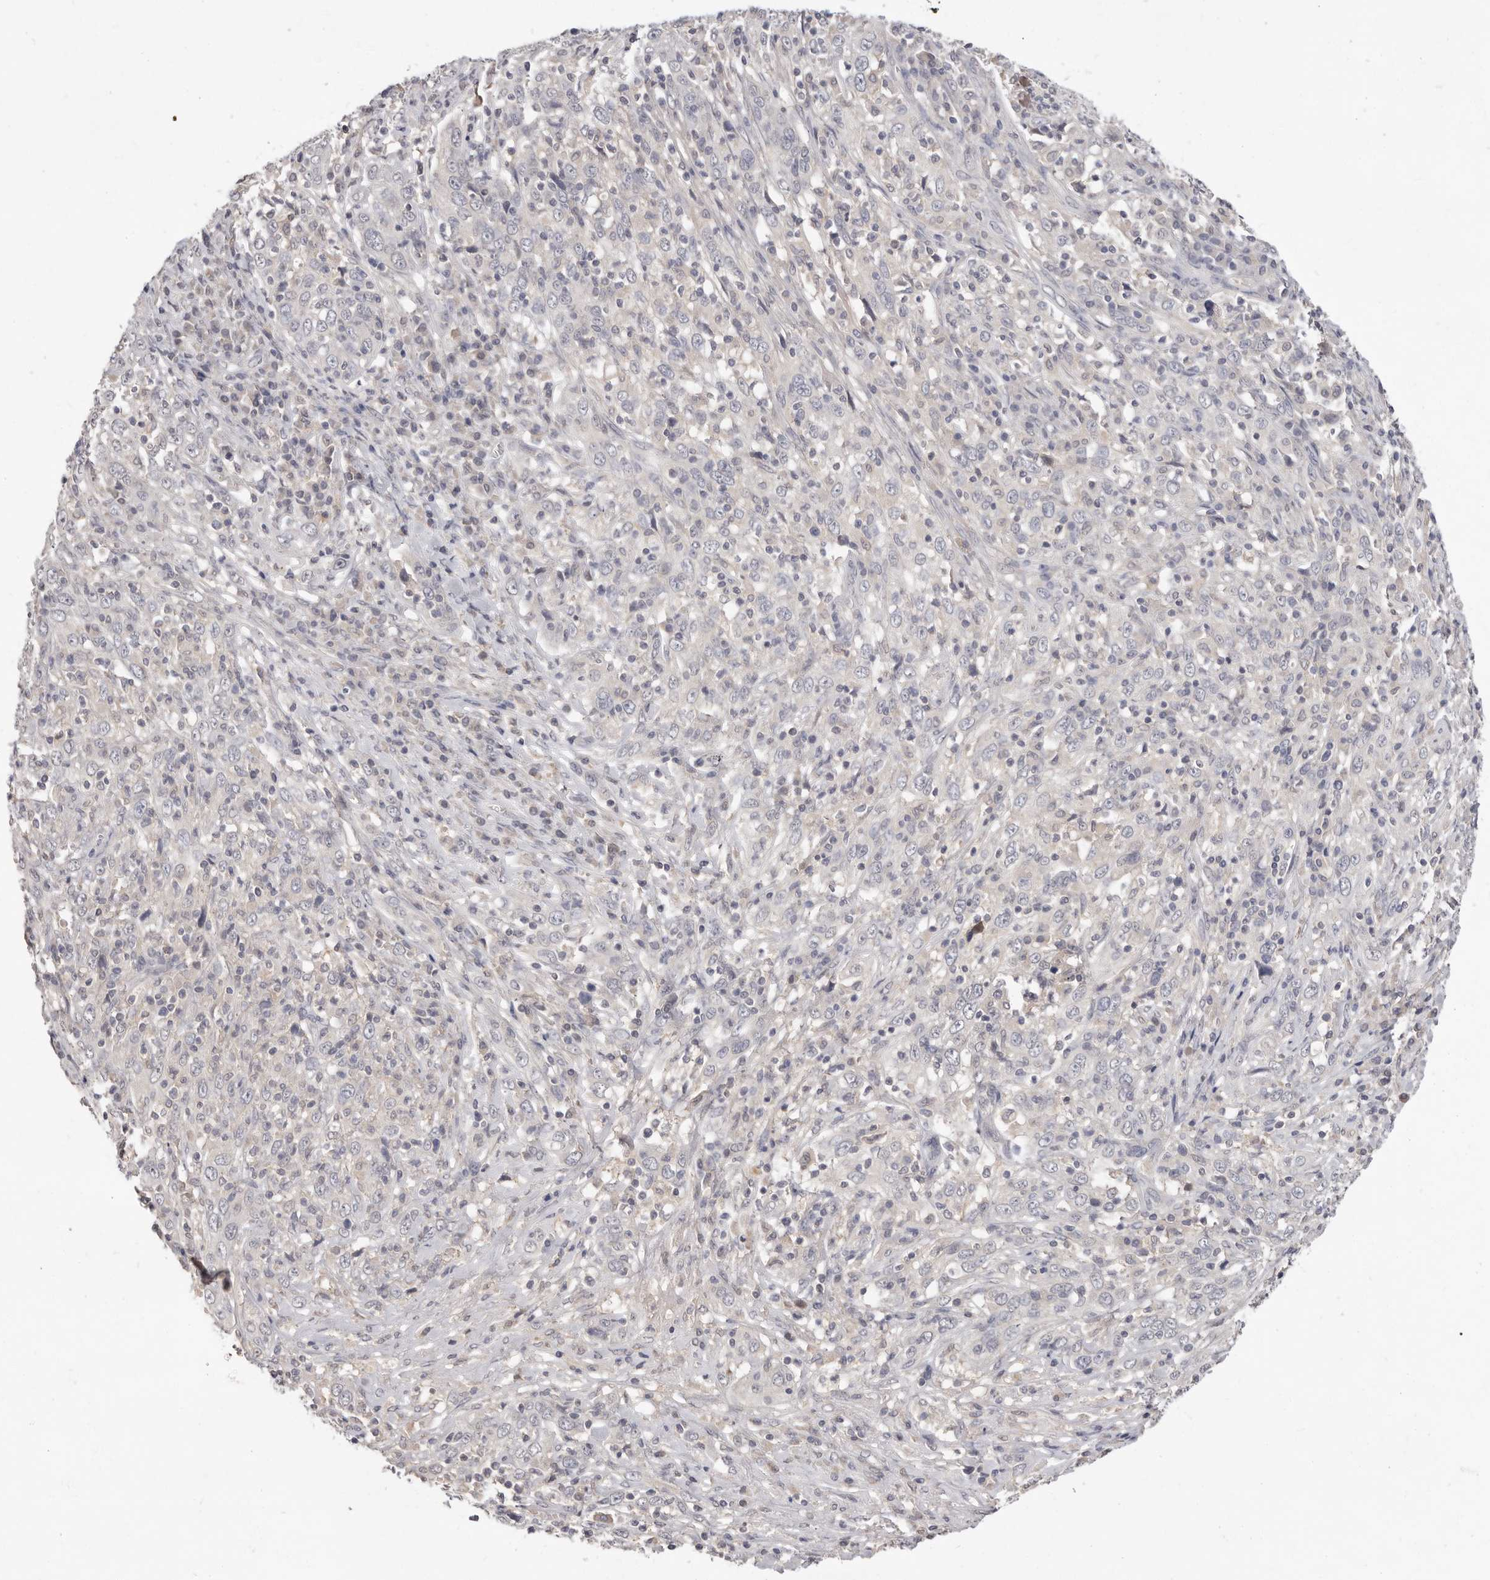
{"staining": {"intensity": "negative", "quantity": "none", "location": "none"}, "tissue": "cervical cancer", "cell_type": "Tumor cells", "image_type": "cancer", "snomed": [{"axis": "morphology", "description": "Squamous cell carcinoma, NOS"}, {"axis": "topography", "description": "Cervix"}], "caption": "Immunohistochemical staining of cervical cancer shows no significant staining in tumor cells. (DAB (3,3'-diaminobenzidine) IHC, high magnification).", "gene": "DOP1A", "patient": {"sex": "female", "age": 46}}